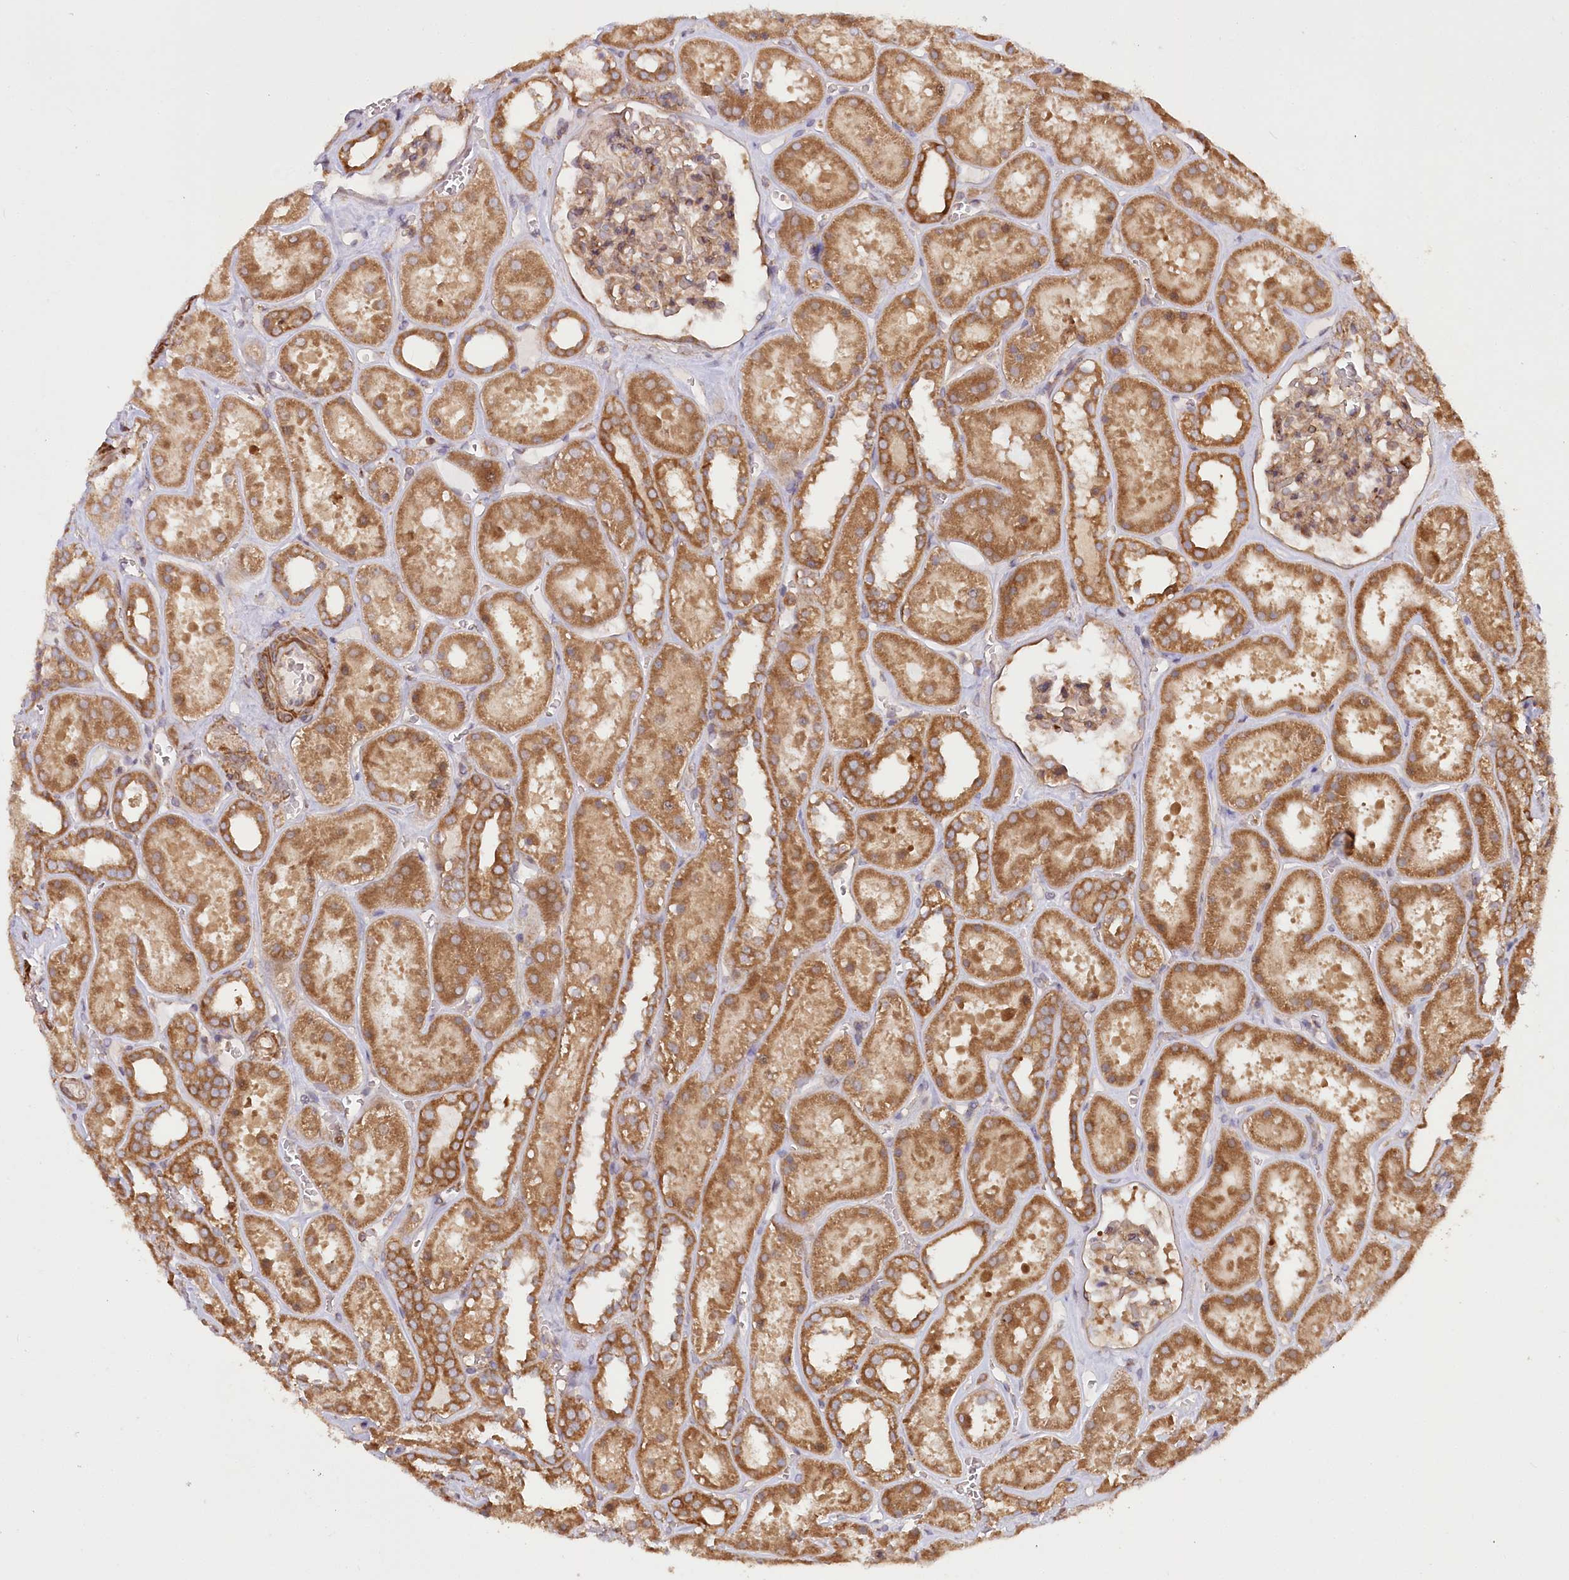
{"staining": {"intensity": "moderate", "quantity": "25%-75%", "location": "cytoplasmic/membranous"}, "tissue": "kidney", "cell_type": "Cells in glomeruli", "image_type": "normal", "snomed": [{"axis": "morphology", "description": "Normal tissue, NOS"}, {"axis": "topography", "description": "Kidney"}], "caption": "The micrograph exhibits immunohistochemical staining of normal kidney. There is moderate cytoplasmic/membranous expression is appreciated in approximately 25%-75% of cells in glomeruli.", "gene": "PAIP2", "patient": {"sex": "female", "age": 41}}